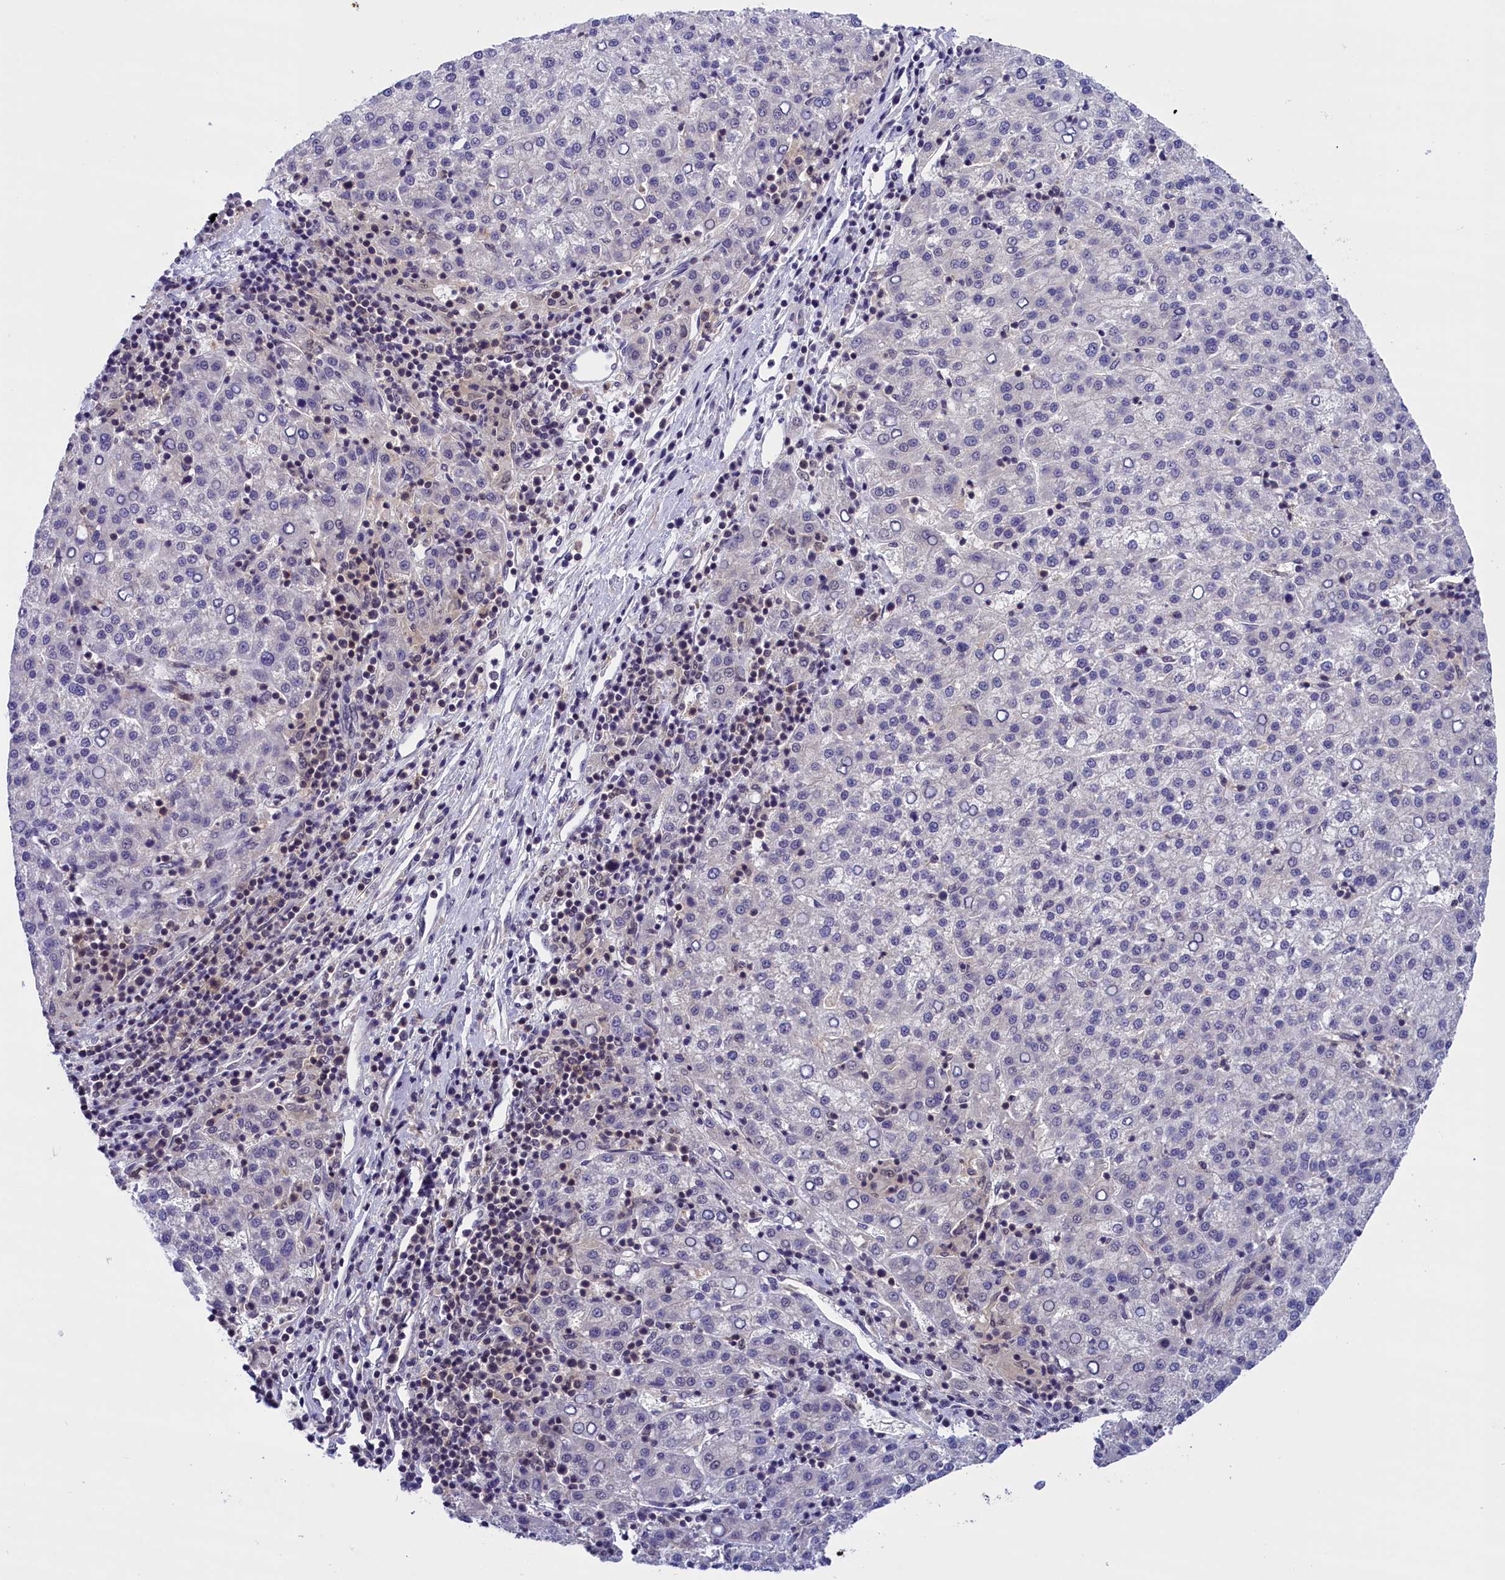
{"staining": {"intensity": "negative", "quantity": "none", "location": "none"}, "tissue": "liver cancer", "cell_type": "Tumor cells", "image_type": "cancer", "snomed": [{"axis": "morphology", "description": "Carcinoma, Hepatocellular, NOS"}, {"axis": "topography", "description": "Liver"}], "caption": "Immunohistochemistry (IHC) photomicrograph of hepatocellular carcinoma (liver) stained for a protein (brown), which exhibits no expression in tumor cells.", "gene": "TBCB", "patient": {"sex": "female", "age": 58}}